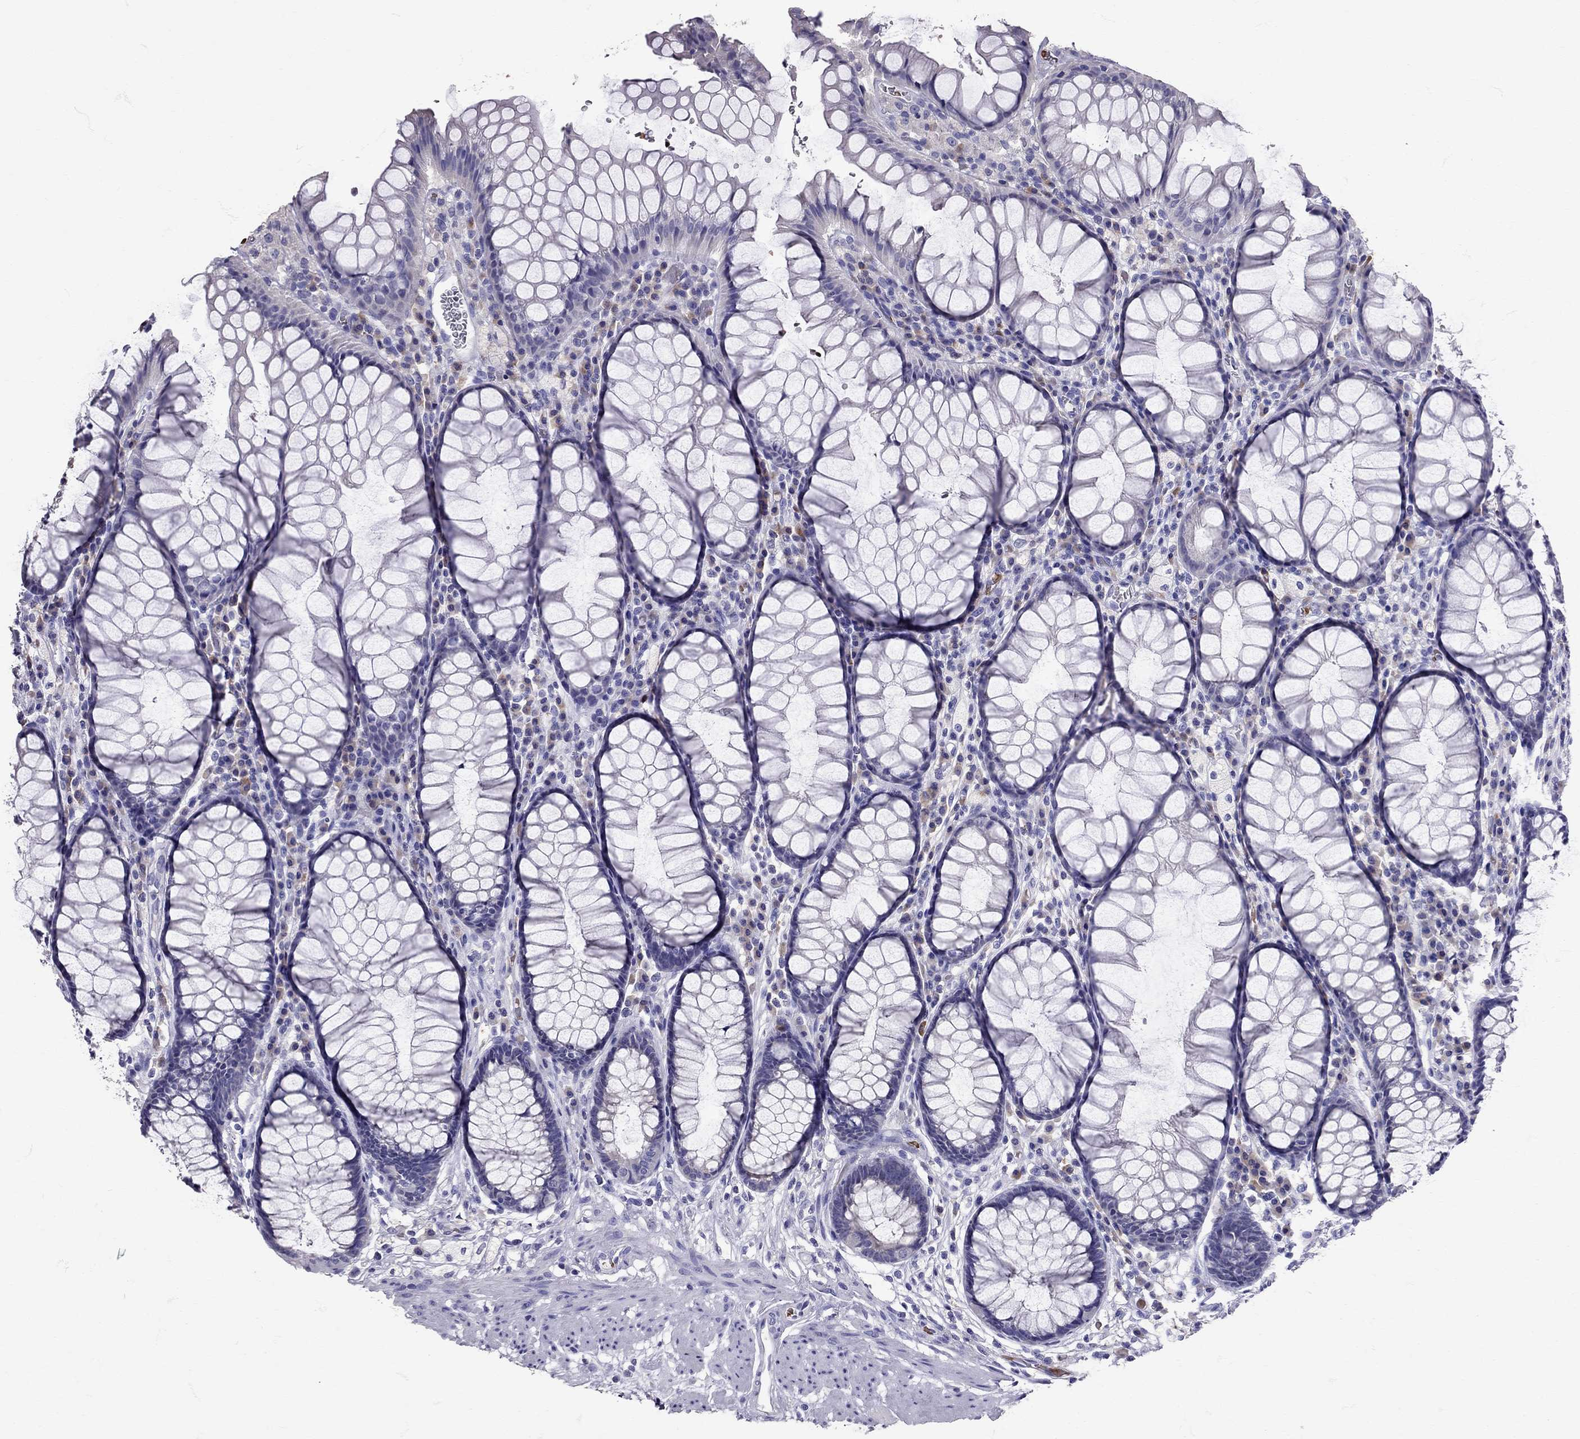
{"staining": {"intensity": "negative", "quantity": "none", "location": "none"}, "tissue": "rectum", "cell_type": "Glandular cells", "image_type": "normal", "snomed": [{"axis": "morphology", "description": "Normal tissue, NOS"}, {"axis": "topography", "description": "Rectum"}], "caption": "The micrograph displays no significant expression in glandular cells of rectum.", "gene": "TBR1", "patient": {"sex": "female", "age": 68}}